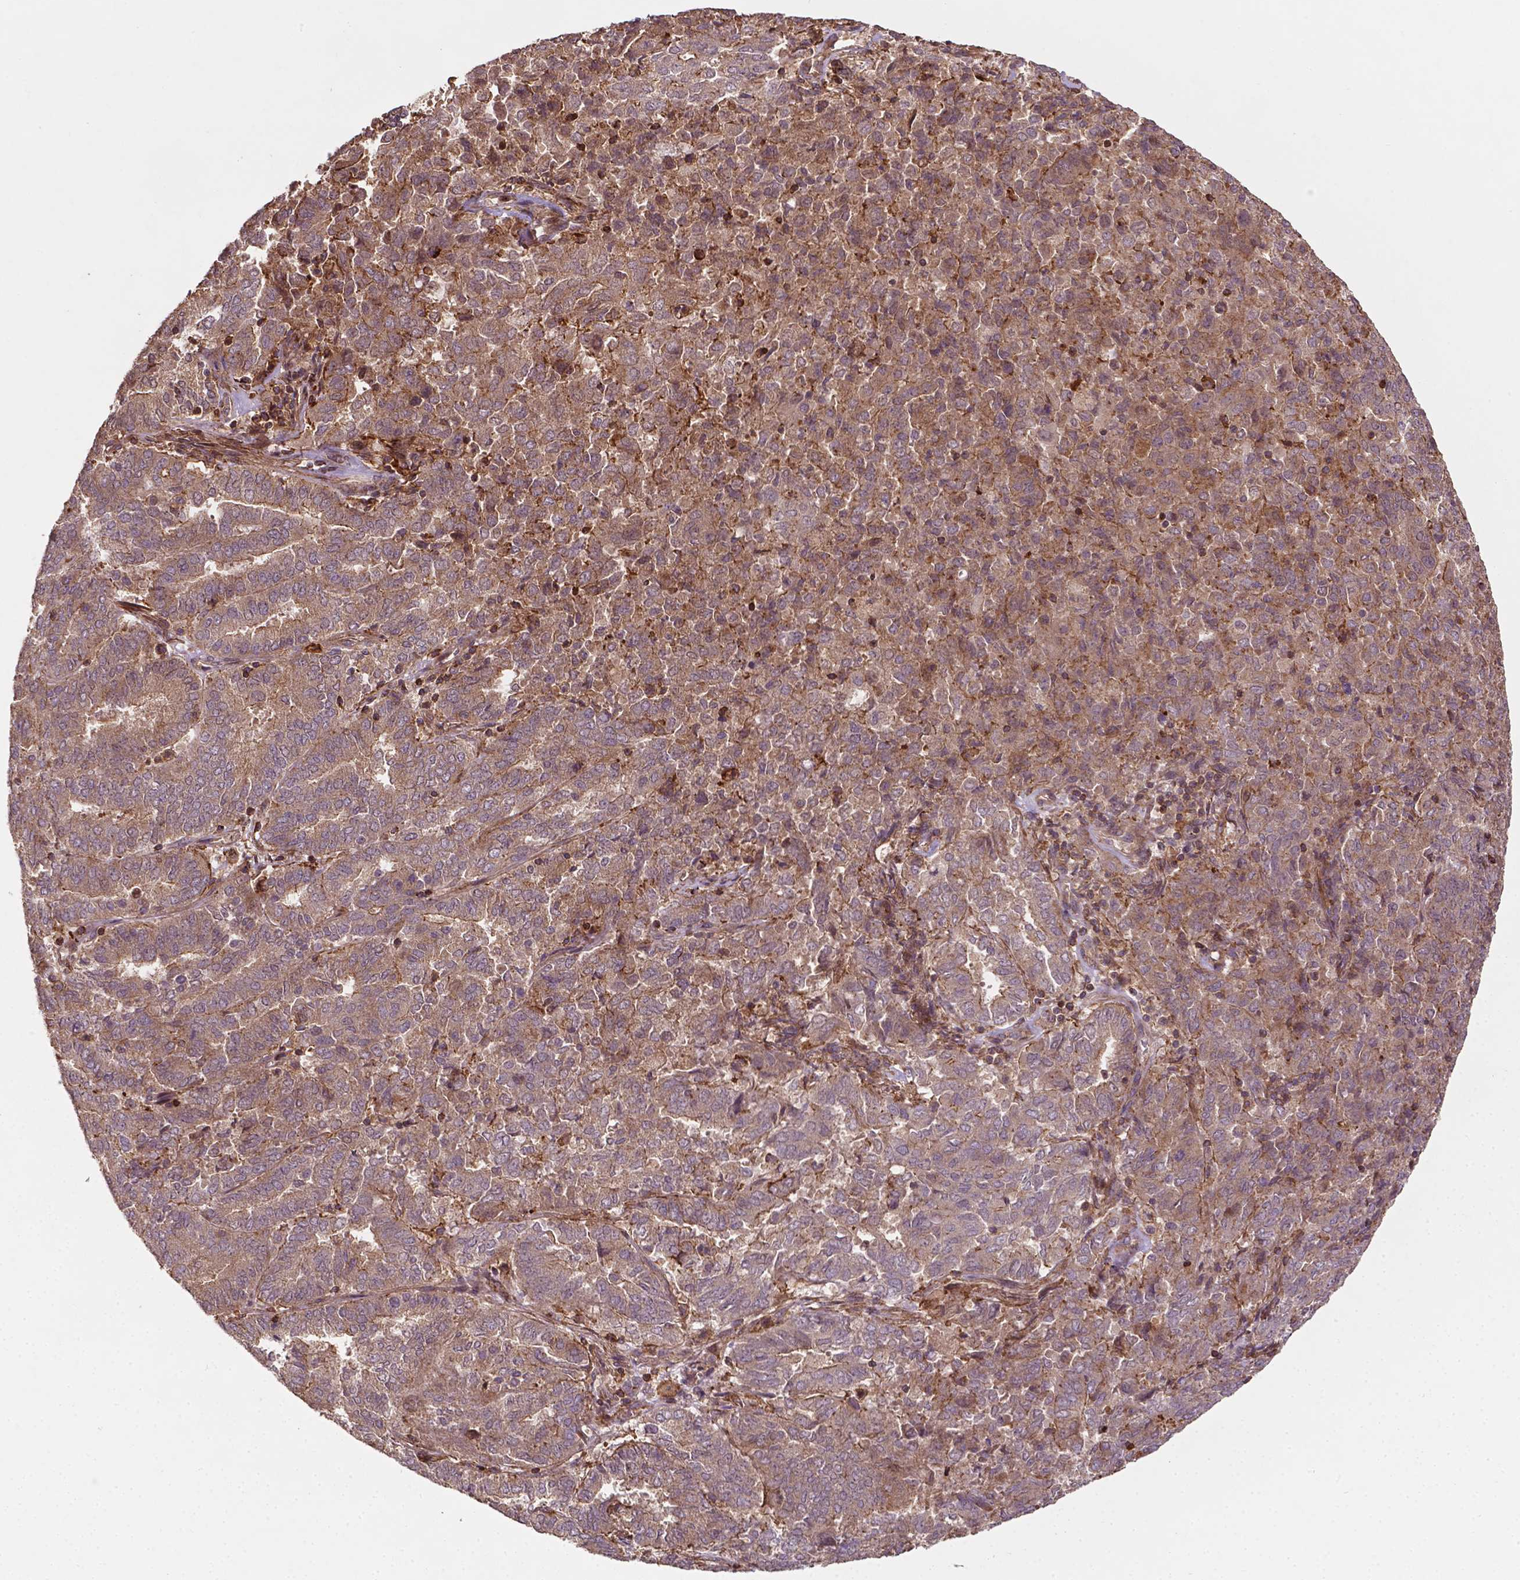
{"staining": {"intensity": "moderate", "quantity": ">75%", "location": "cytoplasmic/membranous"}, "tissue": "endometrial cancer", "cell_type": "Tumor cells", "image_type": "cancer", "snomed": [{"axis": "morphology", "description": "Adenocarcinoma, NOS"}, {"axis": "topography", "description": "Endometrium"}], "caption": "Immunohistochemical staining of endometrial cancer shows moderate cytoplasmic/membranous protein expression in about >75% of tumor cells.", "gene": "ZMYND19", "patient": {"sex": "female", "age": 72}}